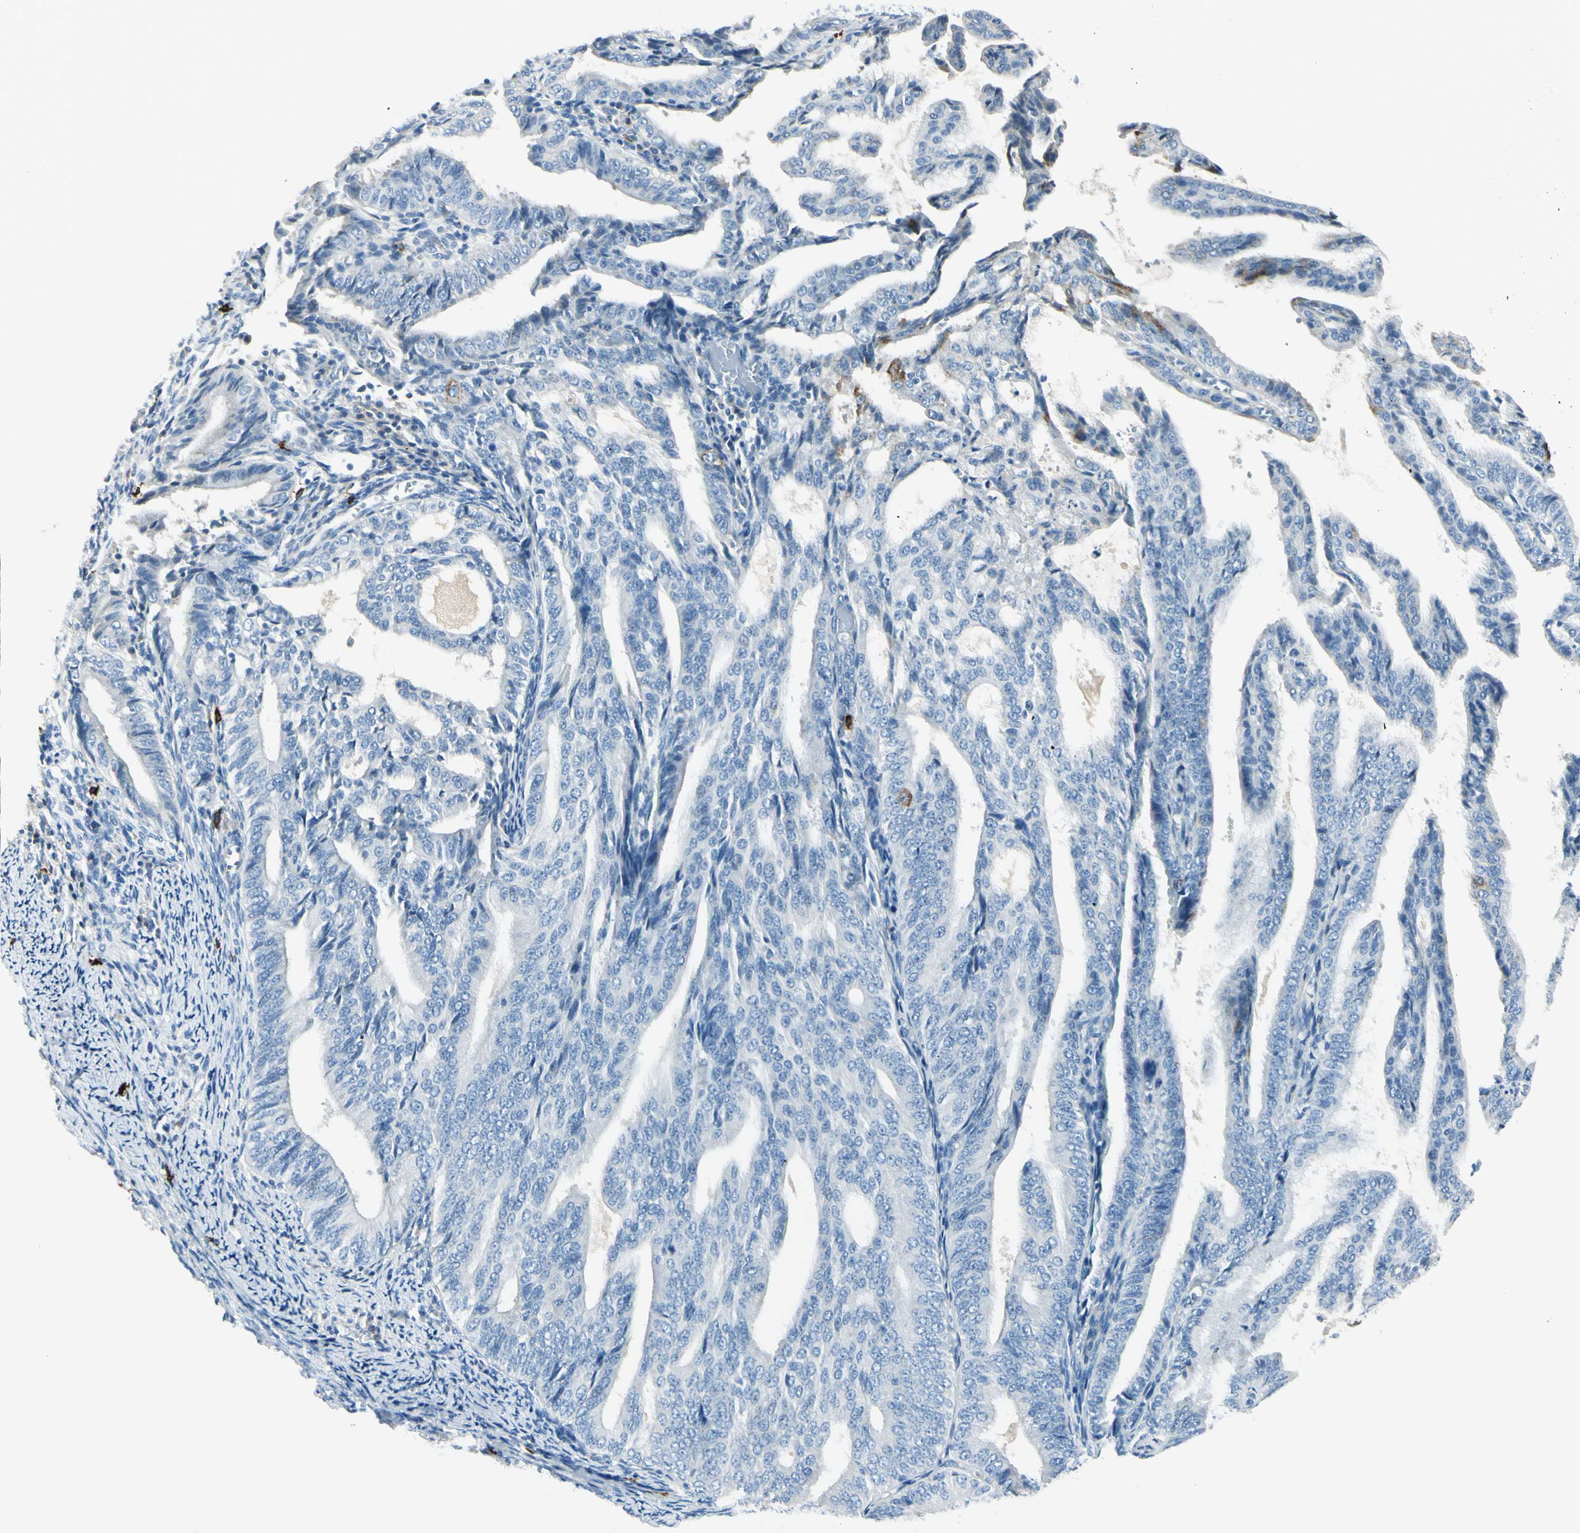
{"staining": {"intensity": "negative", "quantity": "none", "location": "none"}, "tissue": "endometrial cancer", "cell_type": "Tumor cells", "image_type": "cancer", "snomed": [{"axis": "morphology", "description": "Adenocarcinoma, NOS"}, {"axis": "topography", "description": "Endometrium"}], "caption": "DAB (3,3'-diaminobenzidine) immunohistochemical staining of human endometrial cancer (adenocarcinoma) displays no significant expression in tumor cells. (DAB (3,3'-diaminobenzidine) immunohistochemistry visualized using brightfield microscopy, high magnification).", "gene": "DLG4", "patient": {"sex": "female", "age": 58}}